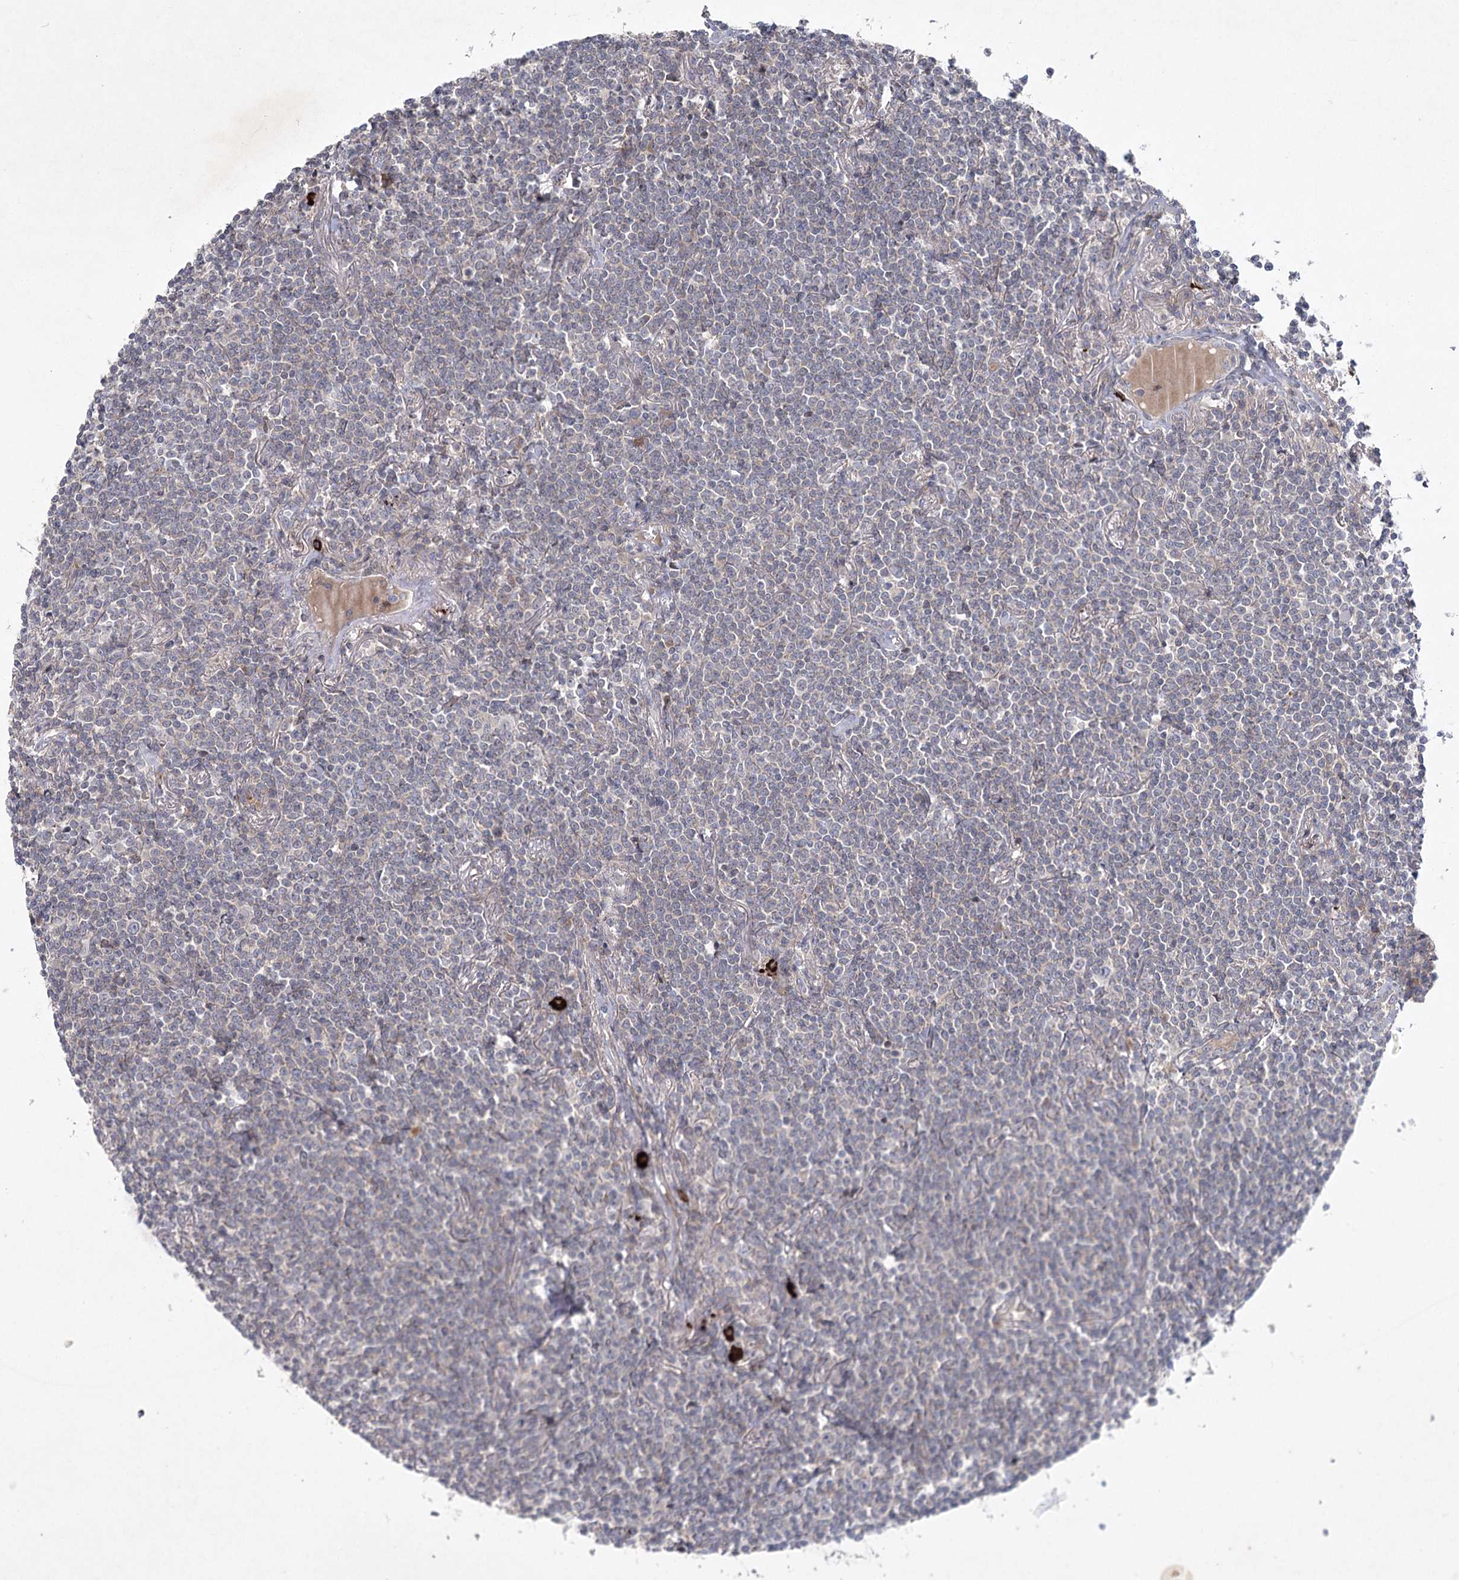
{"staining": {"intensity": "negative", "quantity": "none", "location": "none"}, "tissue": "lymphoma", "cell_type": "Tumor cells", "image_type": "cancer", "snomed": [{"axis": "morphology", "description": "Malignant lymphoma, non-Hodgkin's type, Low grade"}, {"axis": "topography", "description": "Lung"}], "caption": "Tumor cells are negative for brown protein staining in low-grade malignant lymphoma, non-Hodgkin's type.", "gene": "MAP3K13", "patient": {"sex": "female", "age": 71}}